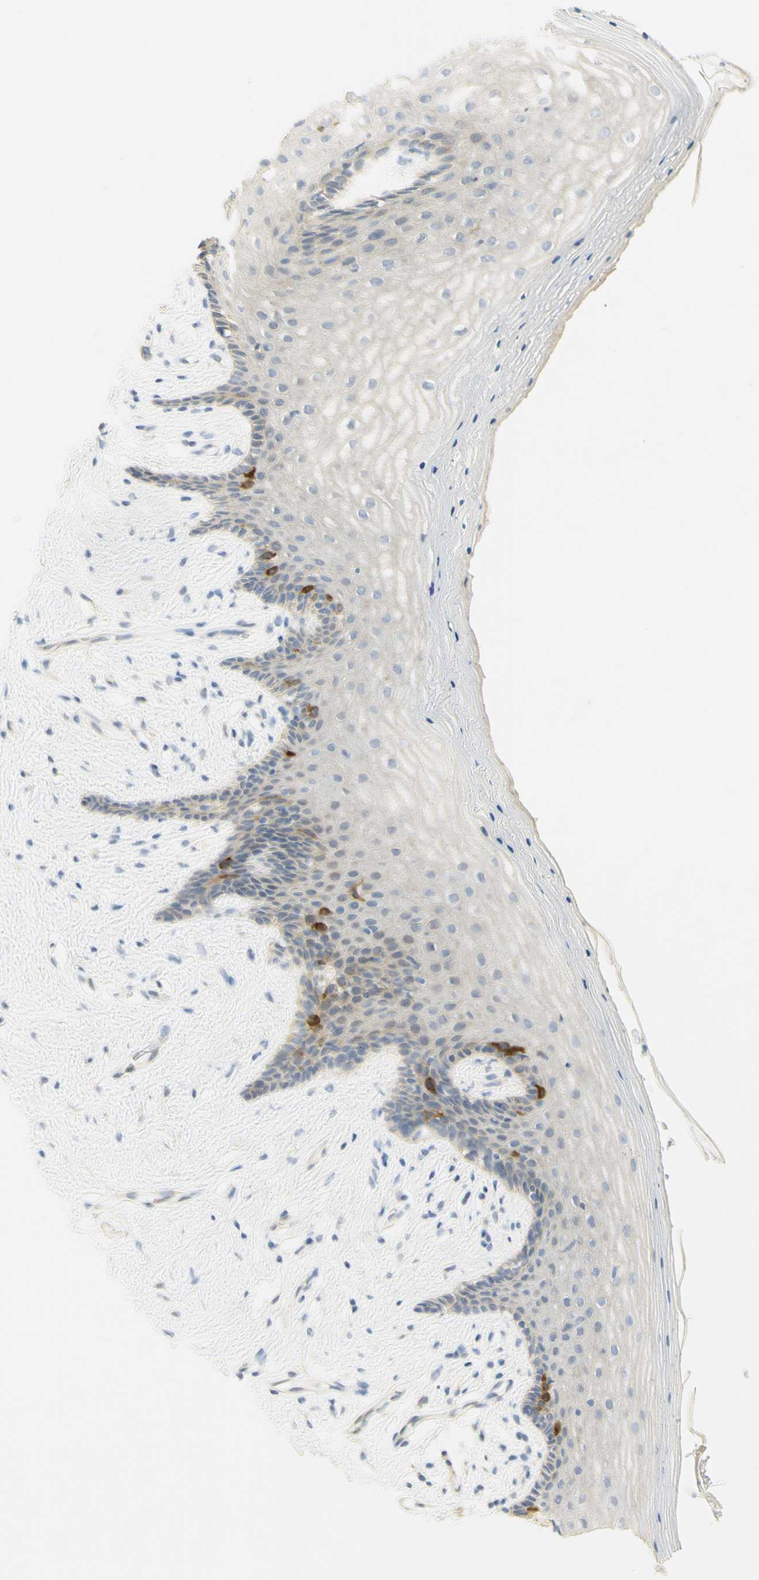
{"staining": {"intensity": "strong", "quantity": "<25%", "location": "cytoplasmic/membranous"}, "tissue": "vagina", "cell_type": "Squamous epithelial cells", "image_type": "normal", "snomed": [{"axis": "morphology", "description": "Normal tissue, NOS"}, {"axis": "topography", "description": "Vagina"}], "caption": "Benign vagina shows strong cytoplasmic/membranous positivity in approximately <25% of squamous epithelial cells, visualized by immunohistochemistry.", "gene": "KIF11", "patient": {"sex": "female", "age": 44}}